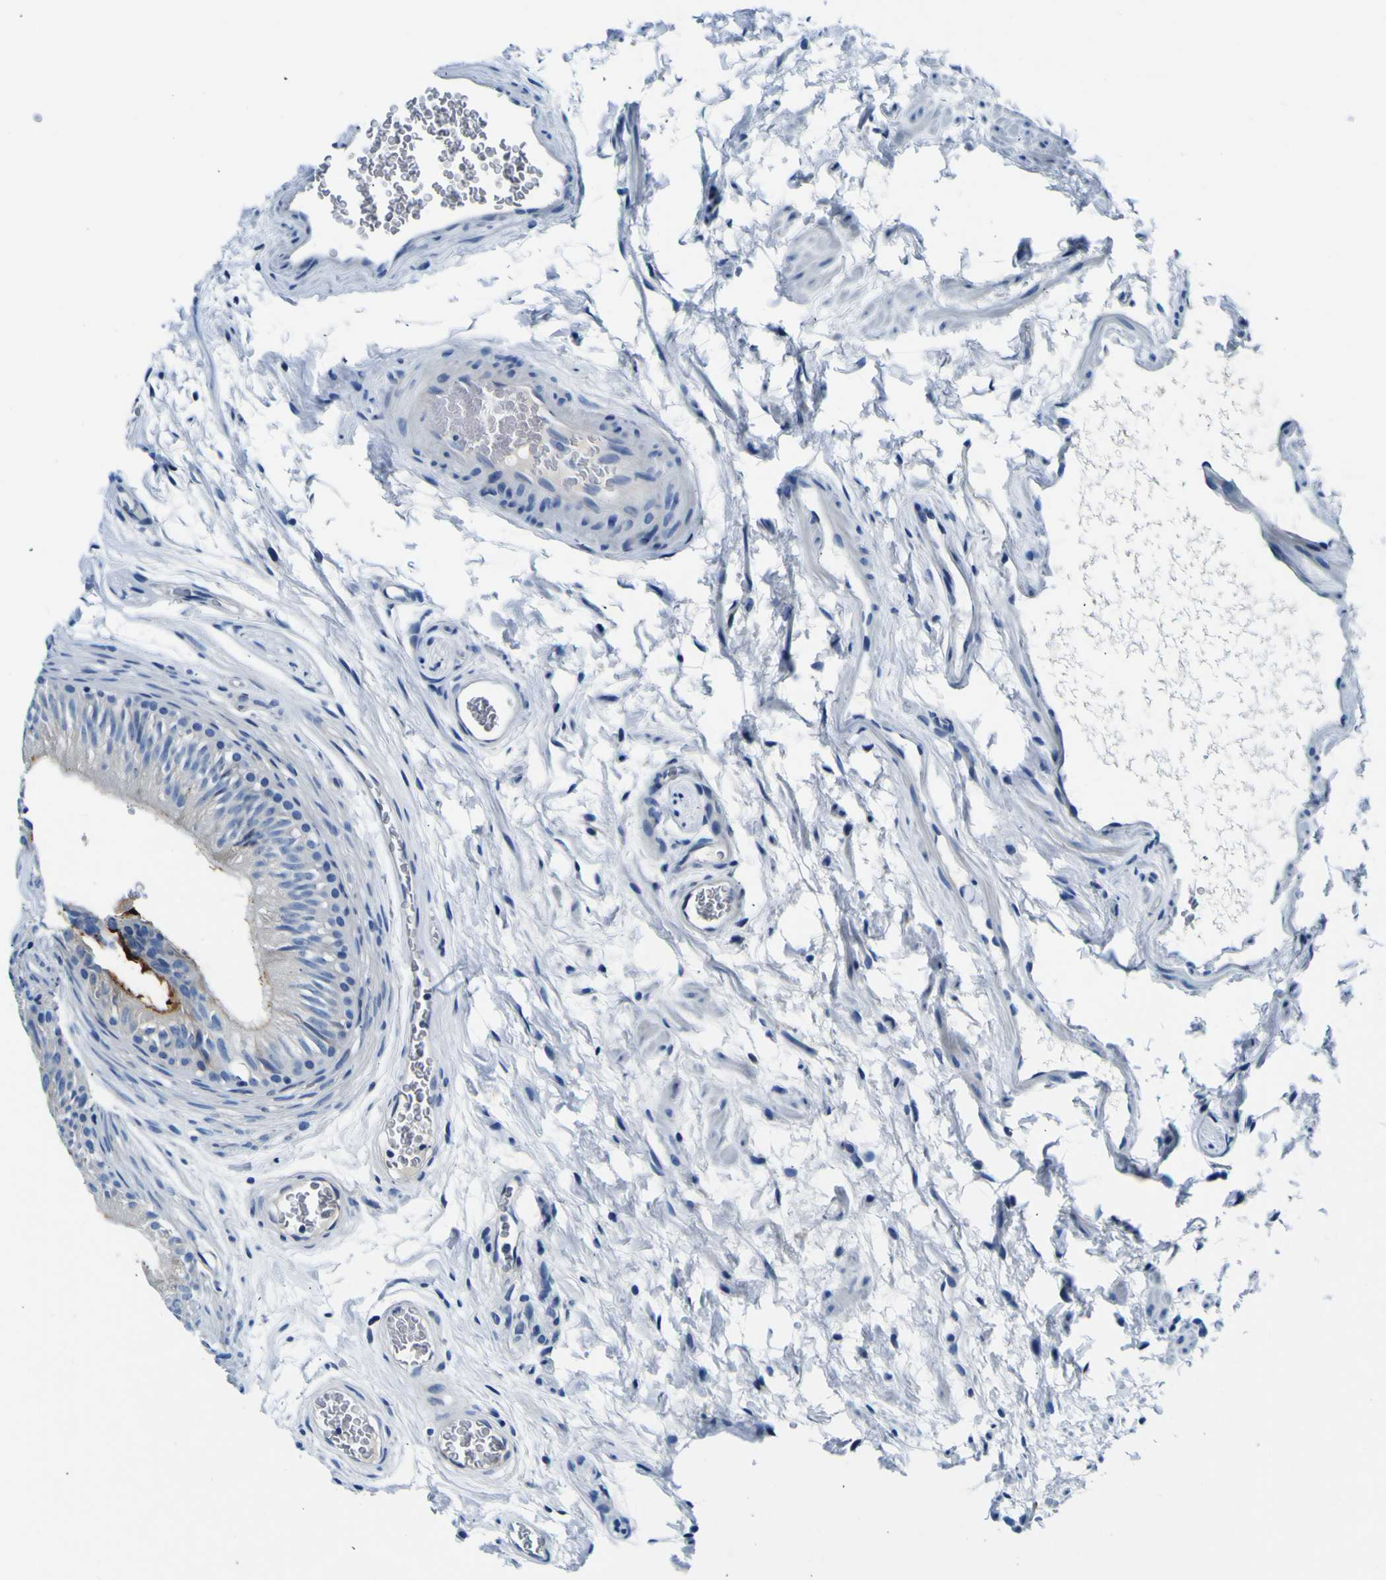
{"staining": {"intensity": "negative", "quantity": "none", "location": "none"}, "tissue": "epididymis", "cell_type": "Glandular cells", "image_type": "normal", "snomed": [{"axis": "morphology", "description": "Normal tissue, NOS"}, {"axis": "topography", "description": "Epididymis"}], "caption": "Epididymis was stained to show a protein in brown. There is no significant positivity in glandular cells. (DAB (3,3'-diaminobenzidine) immunohistochemistry (IHC) with hematoxylin counter stain).", "gene": "ADGRA2", "patient": {"sex": "male", "age": 36}}